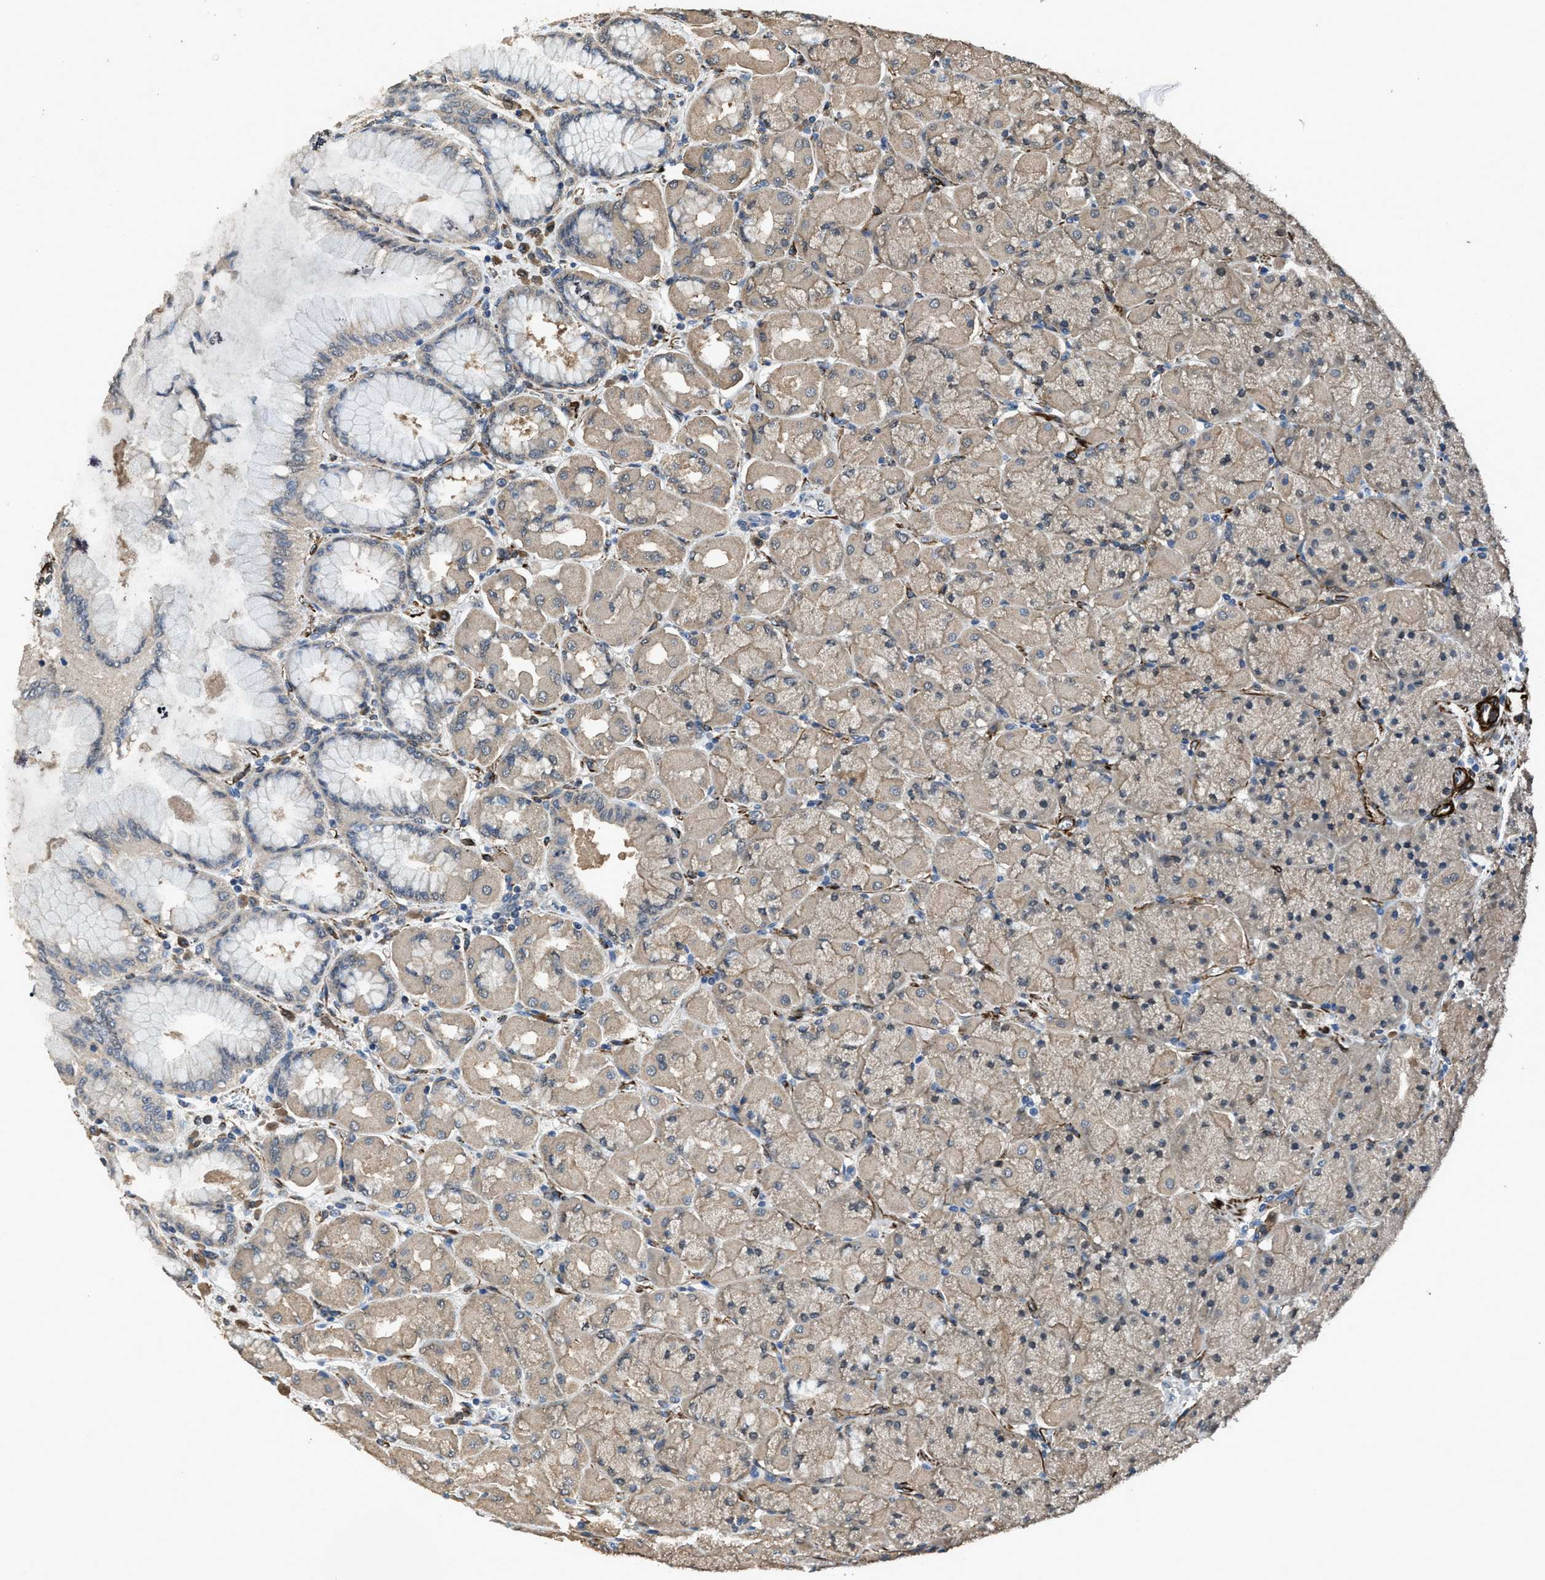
{"staining": {"intensity": "moderate", "quantity": "25%-75%", "location": "cytoplasmic/membranous"}, "tissue": "stomach", "cell_type": "Glandular cells", "image_type": "normal", "snomed": [{"axis": "morphology", "description": "Normal tissue, NOS"}, {"axis": "topography", "description": "Stomach, upper"}], "caption": "Immunohistochemical staining of benign human stomach exhibits medium levels of moderate cytoplasmic/membranous expression in approximately 25%-75% of glandular cells.", "gene": "SYNM", "patient": {"sex": "female", "age": 56}}